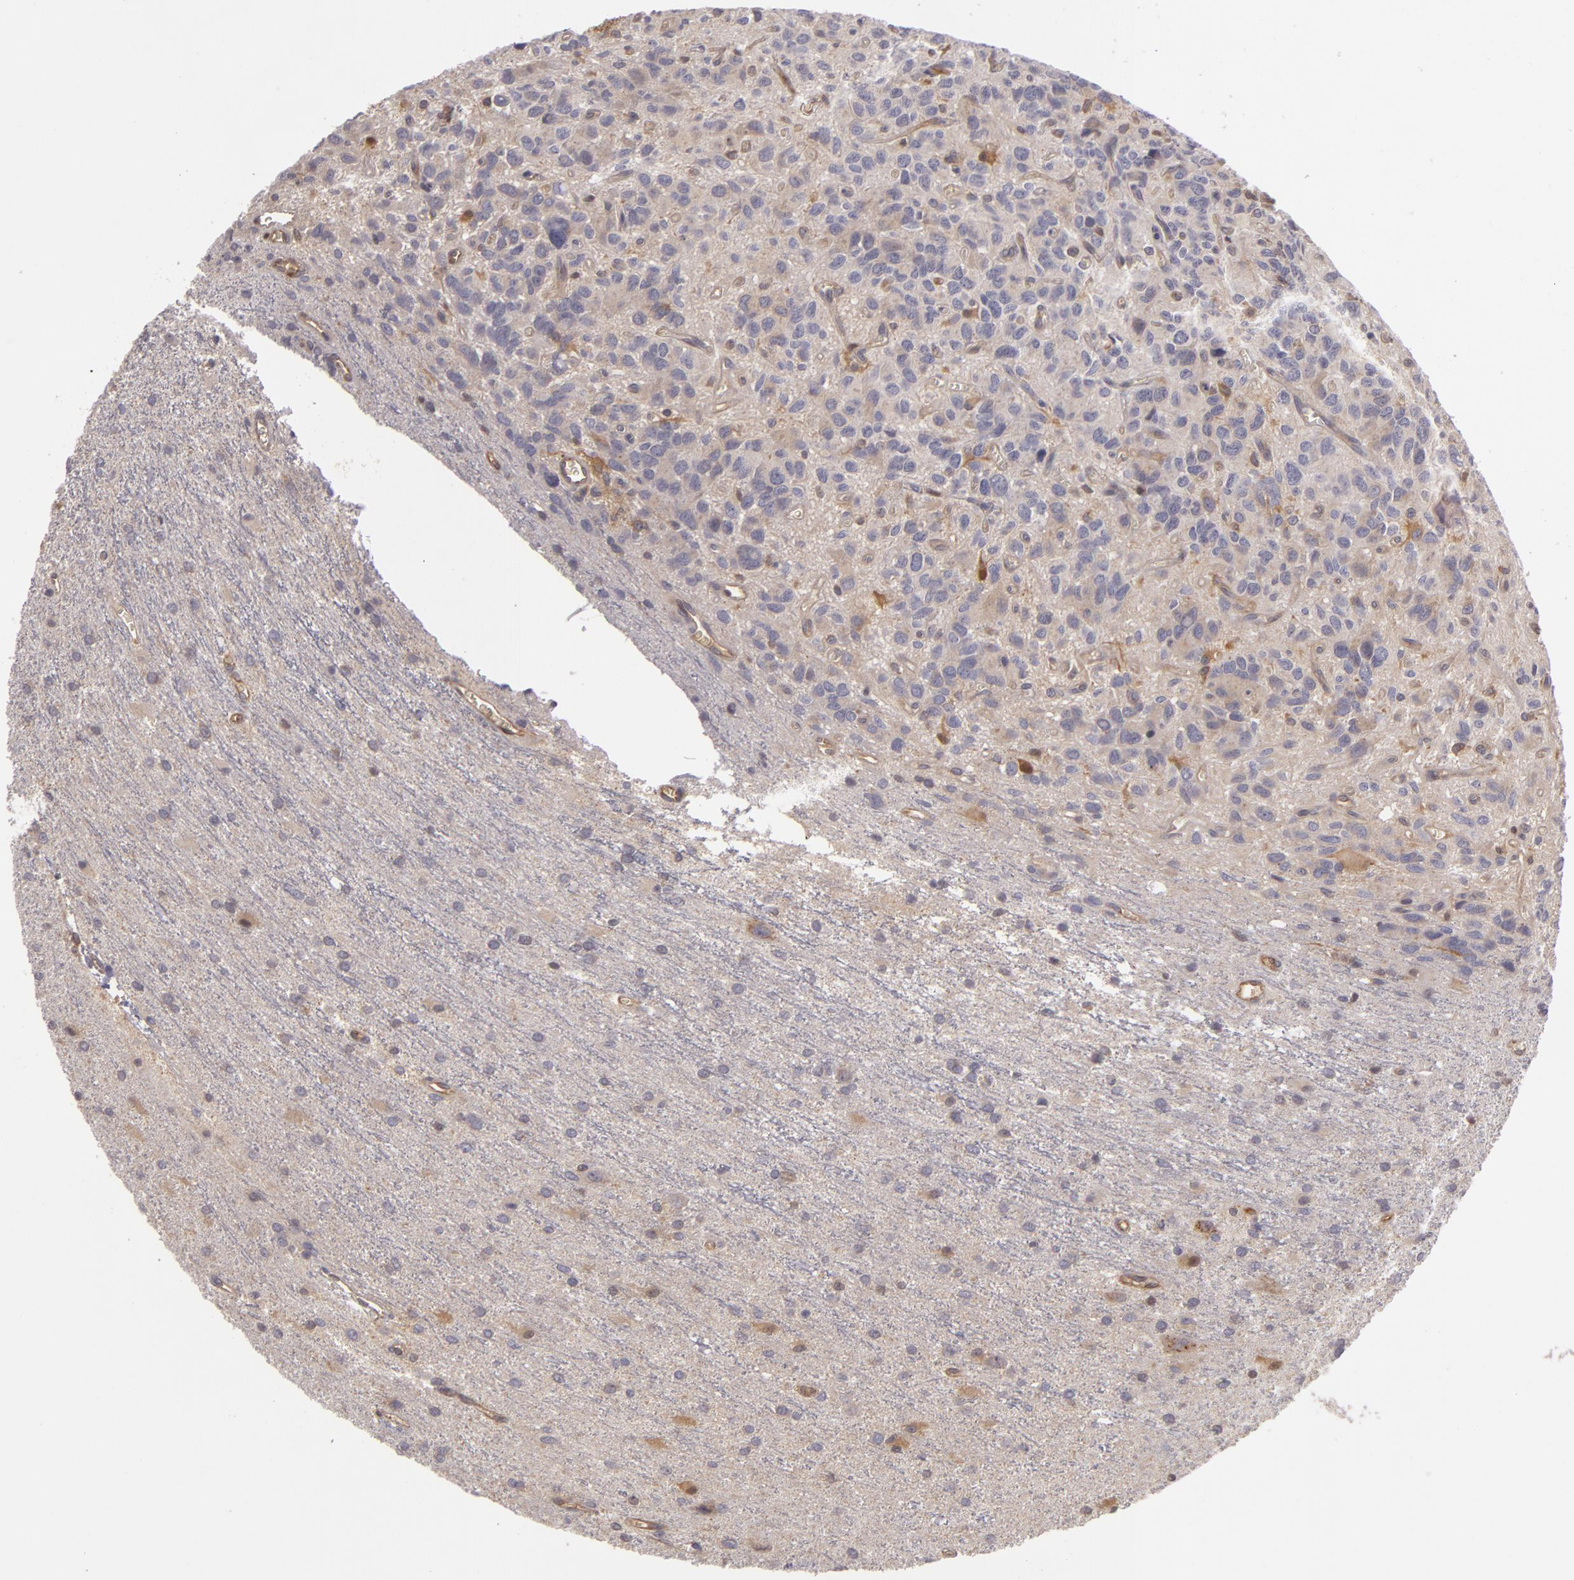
{"staining": {"intensity": "moderate", "quantity": "25%-75%", "location": "cytoplasmic/membranous"}, "tissue": "glioma", "cell_type": "Tumor cells", "image_type": "cancer", "snomed": [{"axis": "morphology", "description": "Glioma, malignant, Low grade"}, {"axis": "topography", "description": "Brain"}], "caption": "Malignant glioma (low-grade) stained with immunohistochemistry exhibits moderate cytoplasmic/membranous staining in approximately 25%-75% of tumor cells.", "gene": "ZNF229", "patient": {"sex": "female", "age": 15}}